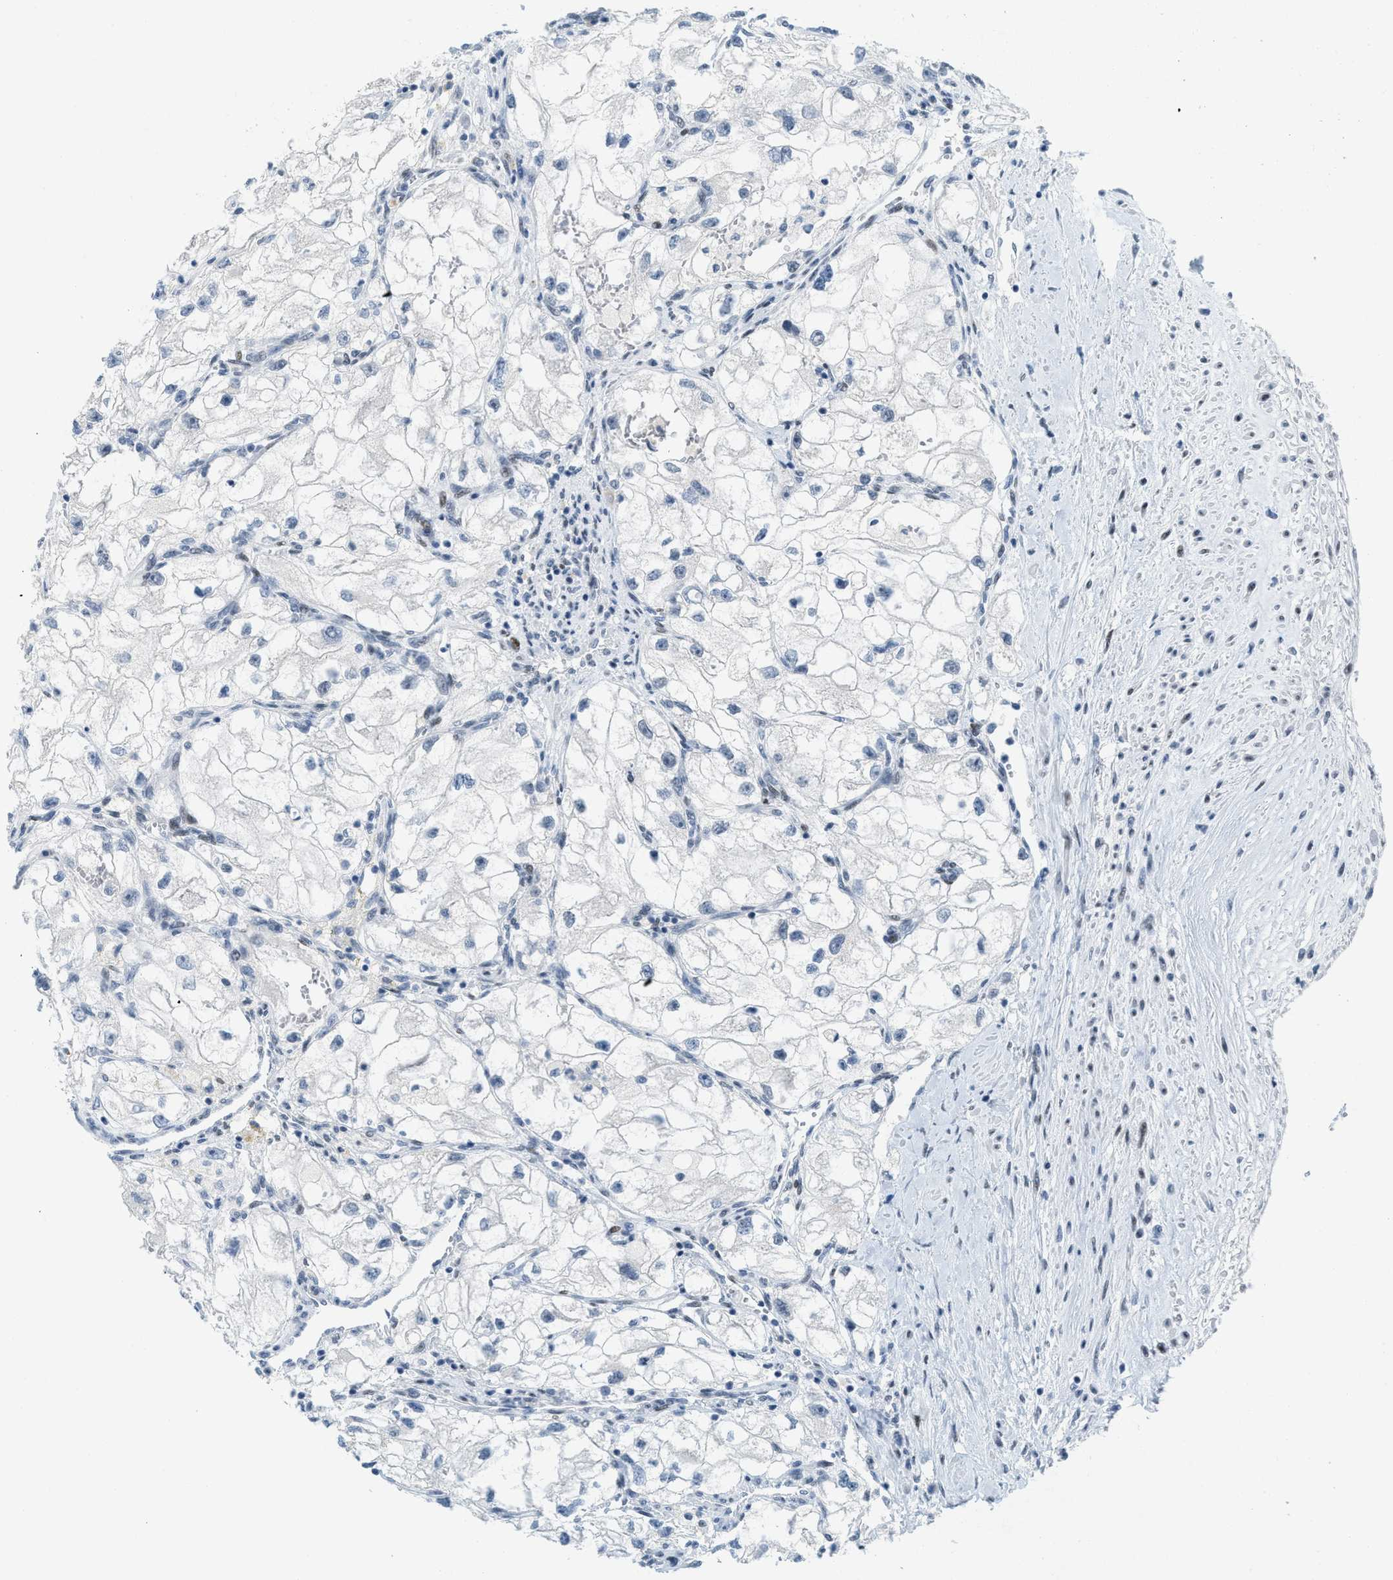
{"staining": {"intensity": "negative", "quantity": "none", "location": "none"}, "tissue": "renal cancer", "cell_type": "Tumor cells", "image_type": "cancer", "snomed": [{"axis": "morphology", "description": "Adenocarcinoma, NOS"}, {"axis": "topography", "description": "Kidney"}], "caption": "DAB immunohistochemical staining of renal cancer shows no significant positivity in tumor cells.", "gene": "PBX1", "patient": {"sex": "female", "age": 70}}